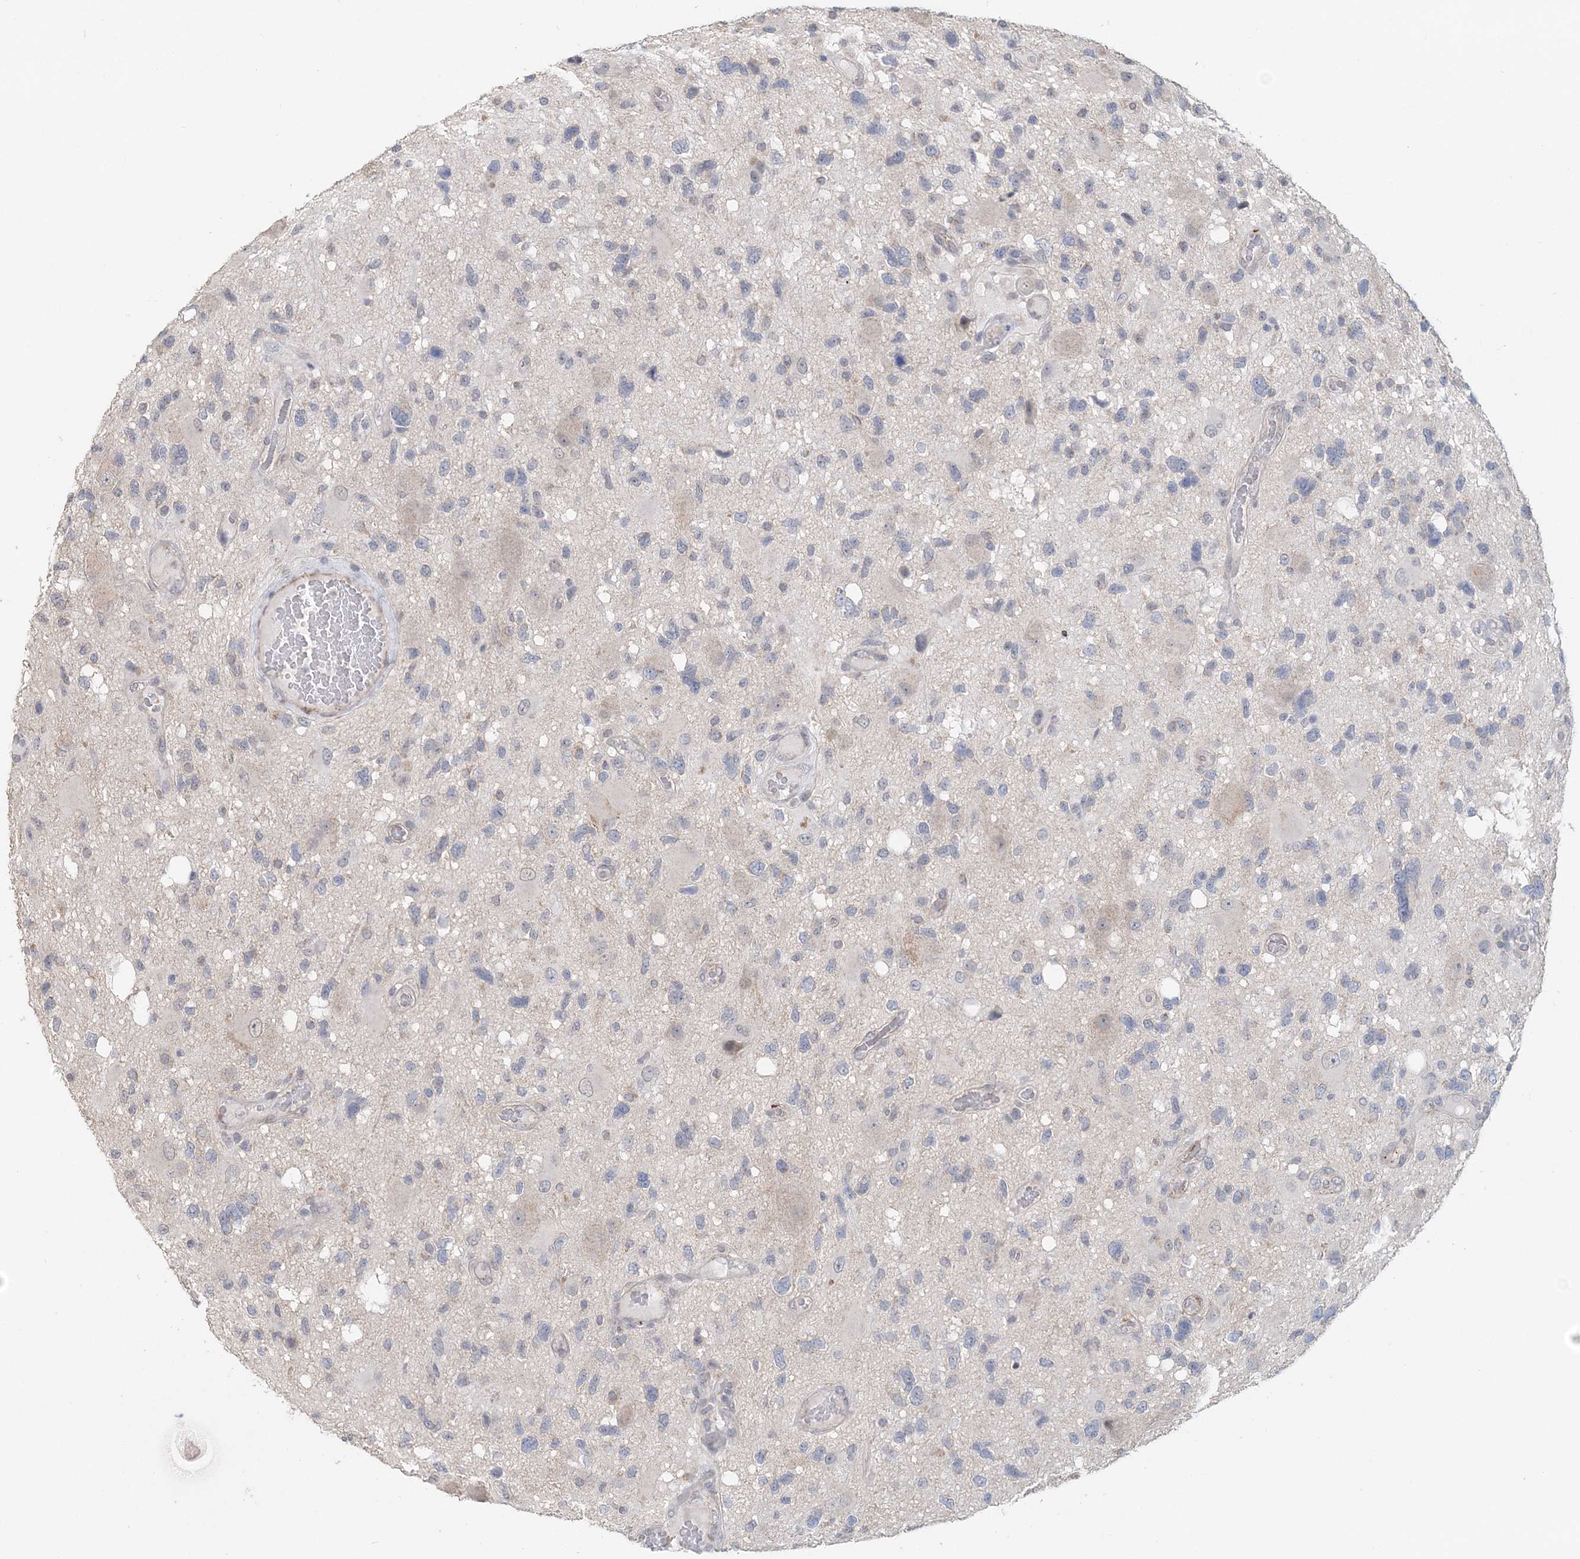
{"staining": {"intensity": "negative", "quantity": "none", "location": "none"}, "tissue": "glioma", "cell_type": "Tumor cells", "image_type": "cancer", "snomed": [{"axis": "morphology", "description": "Glioma, malignant, High grade"}, {"axis": "topography", "description": "Brain"}], "caption": "Micrograph shows no protein staining in tumor cells of malignant glioma (high-grade) tissue. Brightfield microscopy of immunohistochemistry stained with DAB (3,3'-diaminobenzidine) (brown) and hematoxylin (blue), captured at high magnification.", "gene": "FBXO38", "patient": {"sex": "male", "age": 33}}